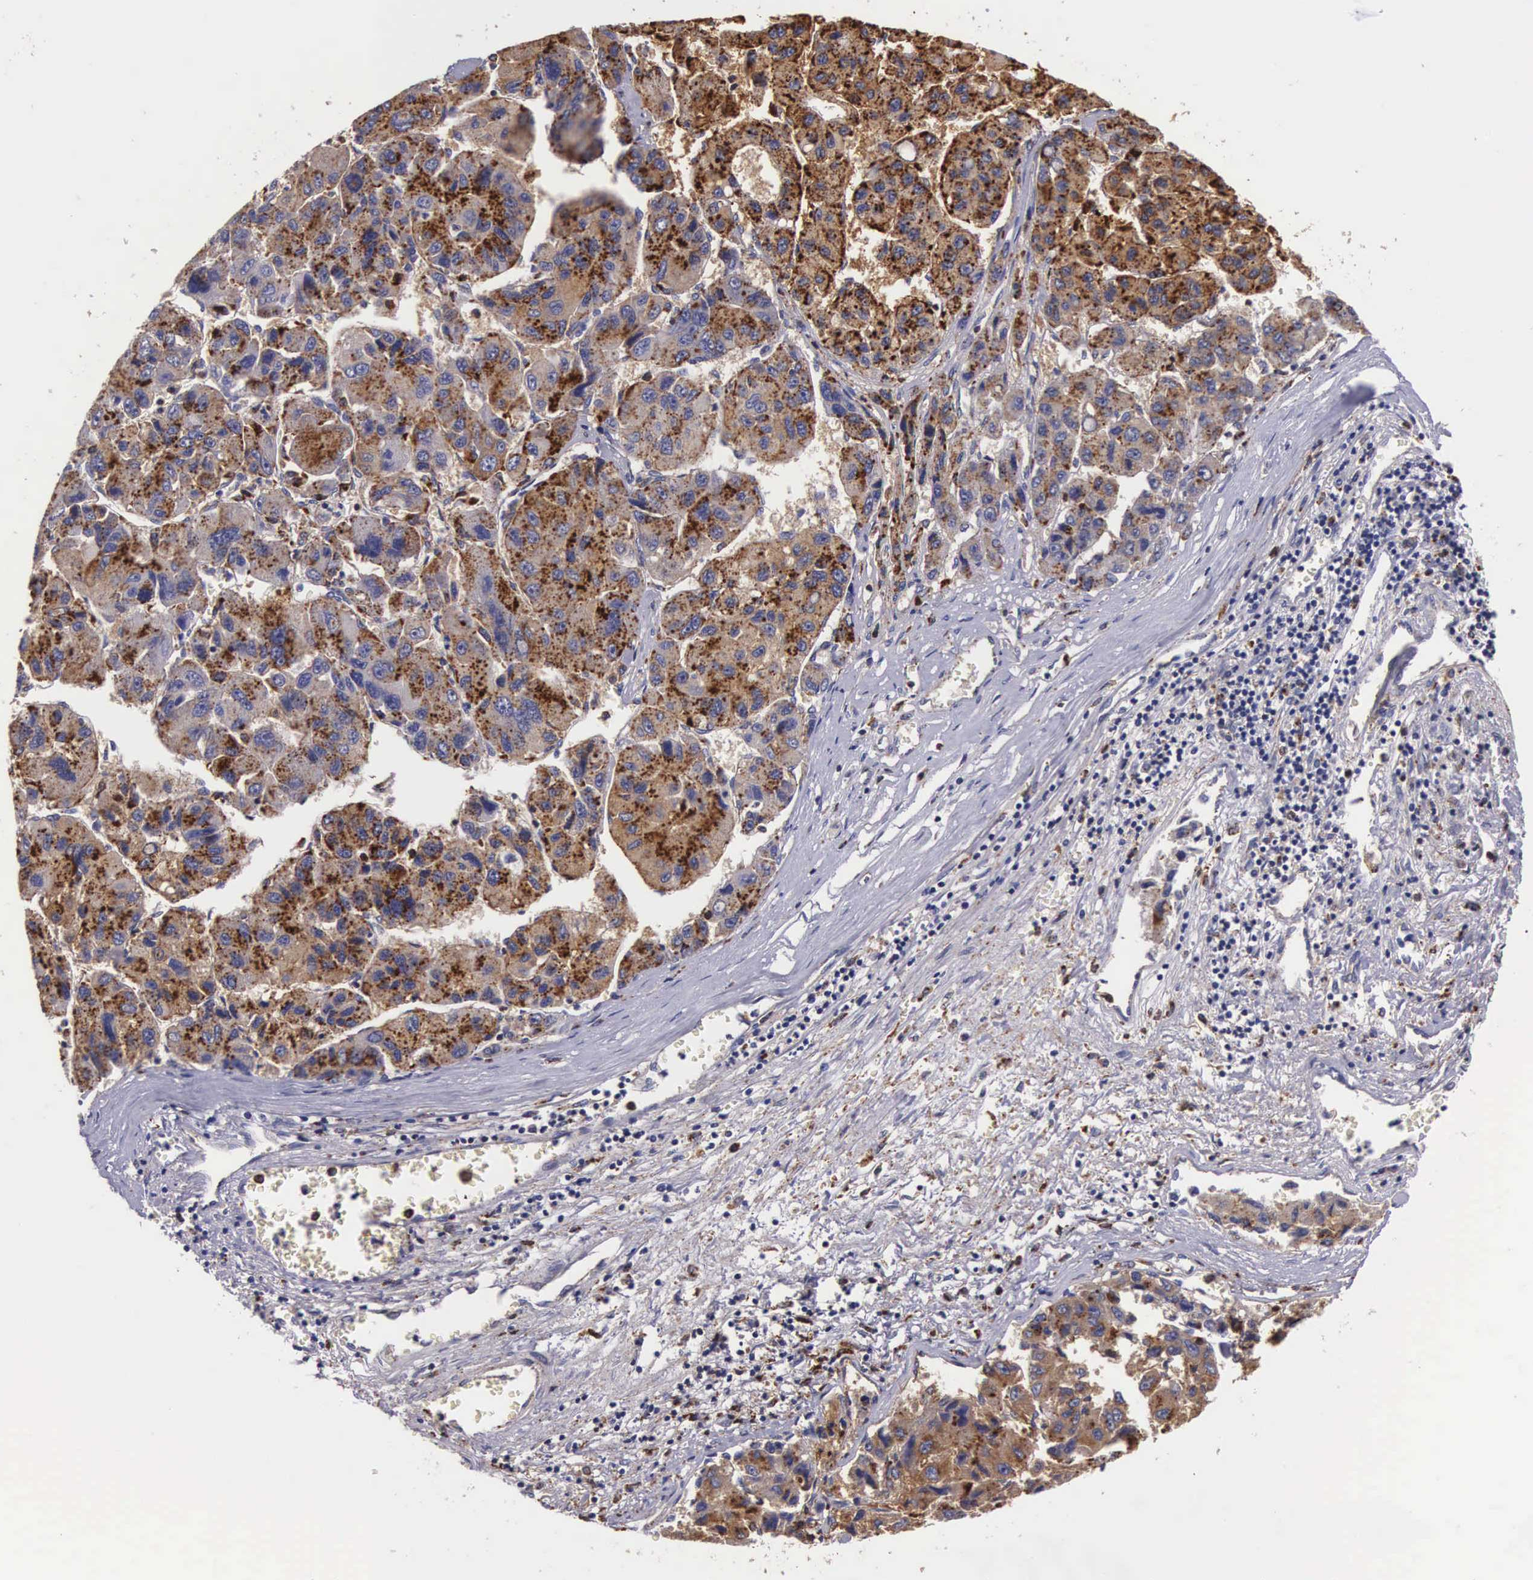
{"staining": {"intensity": "strong", "quantity": ">75%", "location": "cytoplasmic/membranous"}, "tissue": "liver cancer", "cell_type": "Tumor cells", "image_type": "cancer", "snomed": [{"axis": "morphology", "description": "Carcinoma, Hepatocellular, NOS"}, {"axis": "topography", "description": "Liver"}], "caption": "Liver hepatocellular carcinoma stained with a protein marker demonstrates strong staining in tumor cells.", "gene": "NAGA", "patient": {"sex": "male", "age": 64}}